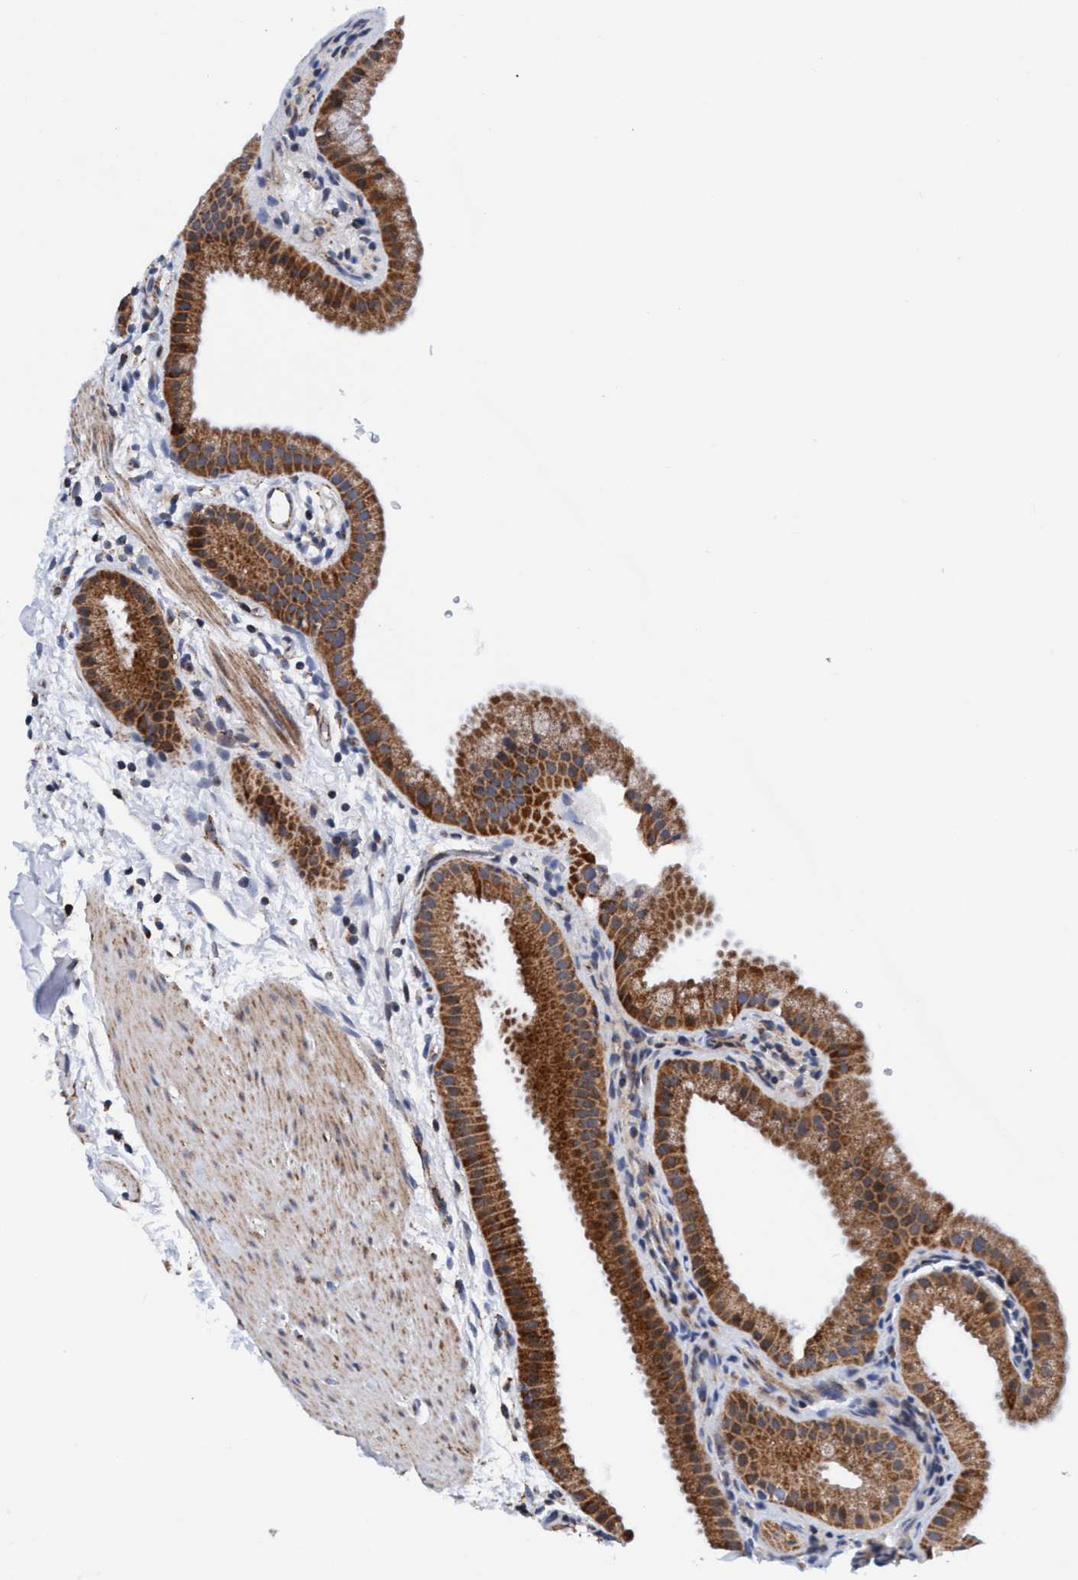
{"staining": {"intensity": "moderate", "quantity": ">75%", "location": "cytoplasmic/membranous"}, "tissue": "gallbladder", "cell_type": "Glandular cells", "image_type": "normal", "snomed": [{"axis": "morphology", "description": "Normal tissue, NOS"}, {"axis": "topography", "description": "Gallbladder"}], "caption": "Gallbladder stained for a protein (brown) exhibits moderate cytoplasmic/membranous positive expression in about >75% of glandular cells.", "gene": "AGAP2", "patient": {"sex": "female", "age": 64}}